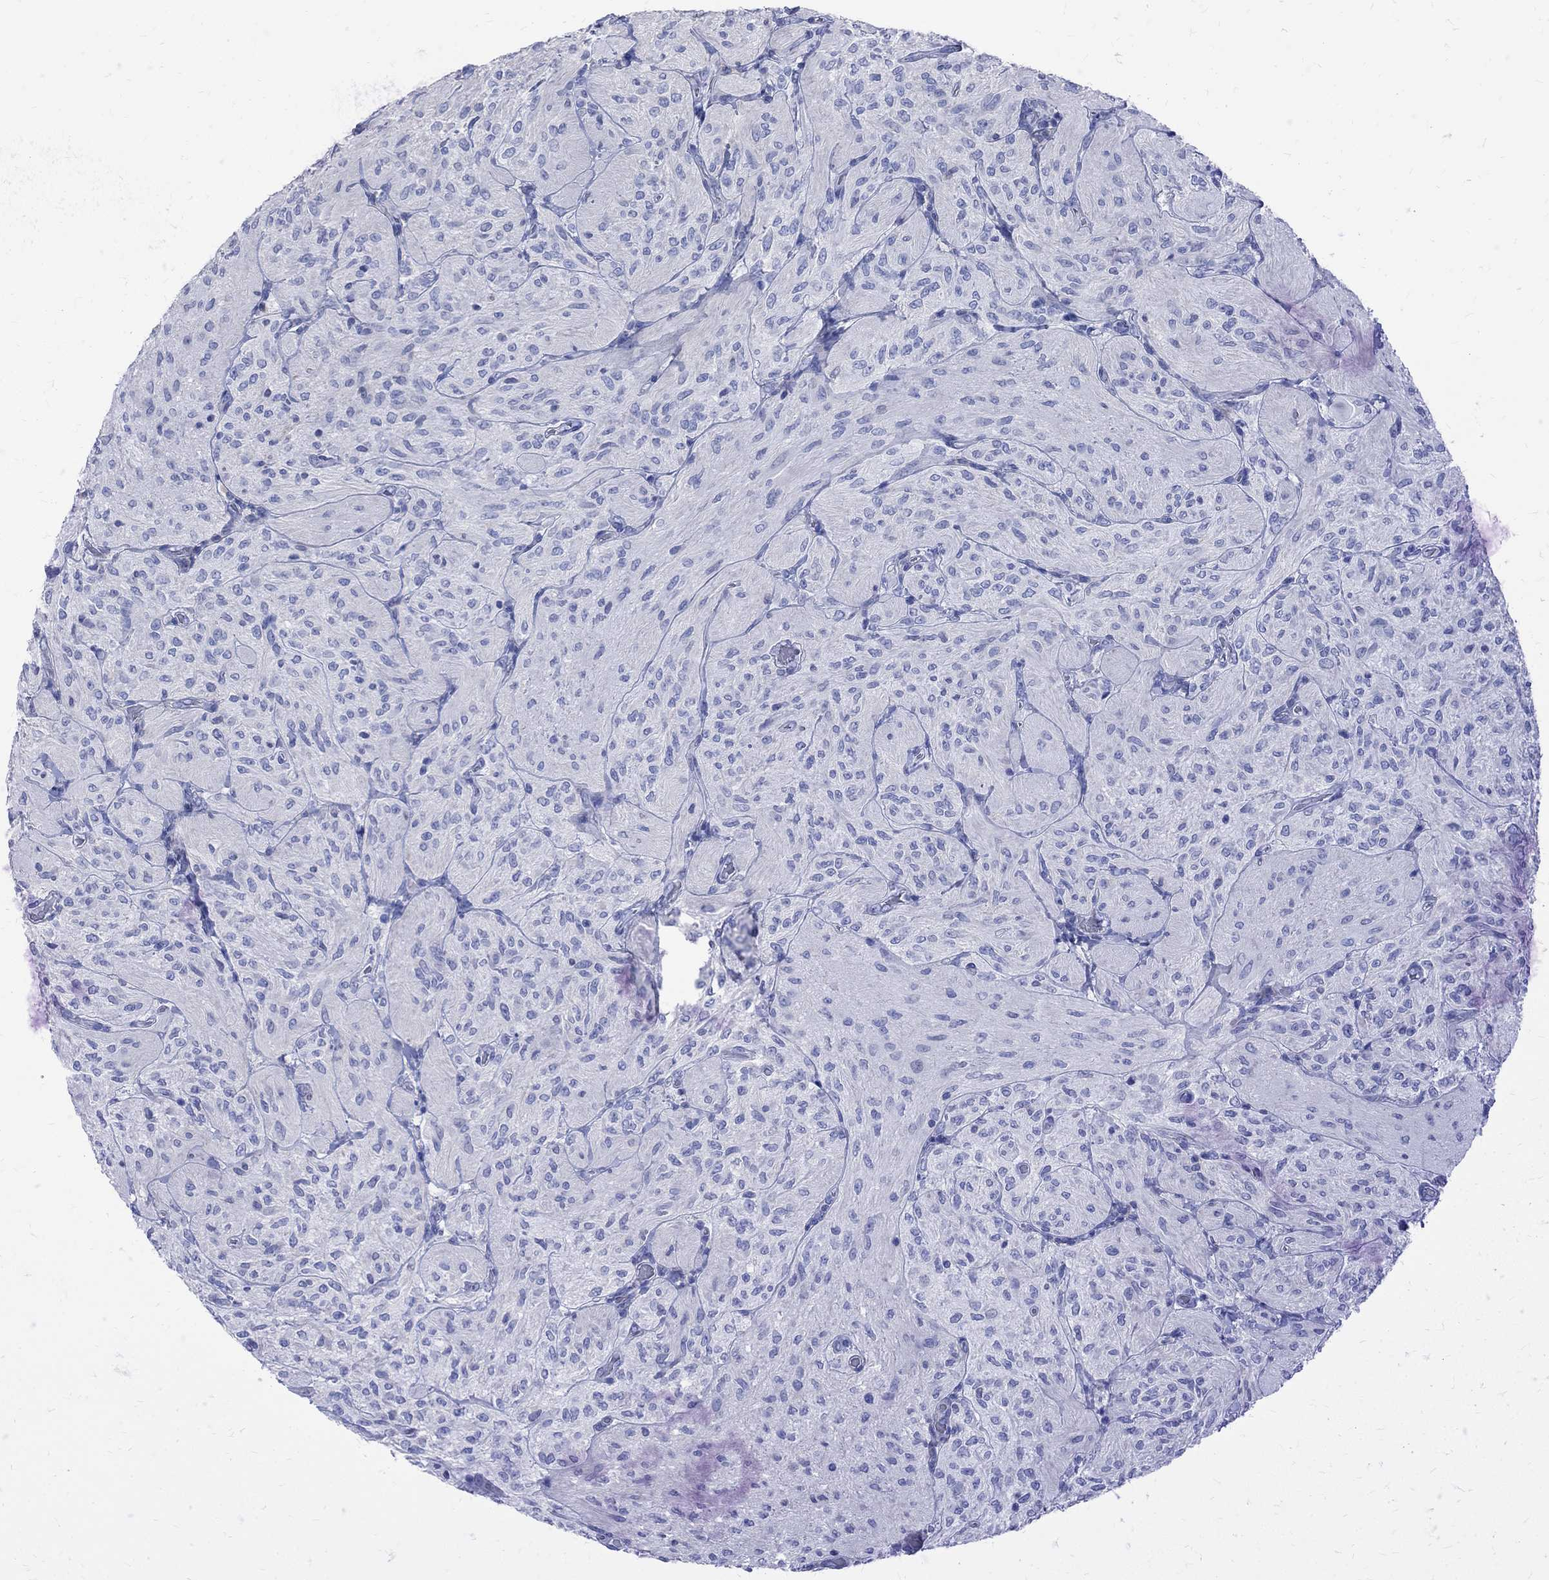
{"staining": {"intensity": "negative", "quantity": "none", "location": "none"}, "tissue": "glioma", "cell_type": "Tumor cells", "image_type": "cancer", "snomed": [{"axis": "morphology", "description": "Glioma, malignant, Low grade"}, {"axis": "topography", "description": "Brain"}], "caption": "Tumor cells are negative for protein expression in human malignant low-grade glioma. (DAB (3,3'-diaminobenzidine) immunohistochemistry (IHC) with hematoxylin counter stain).", "gene": "MAGEB6", "patient": {"sex": "male", "age": 3}}